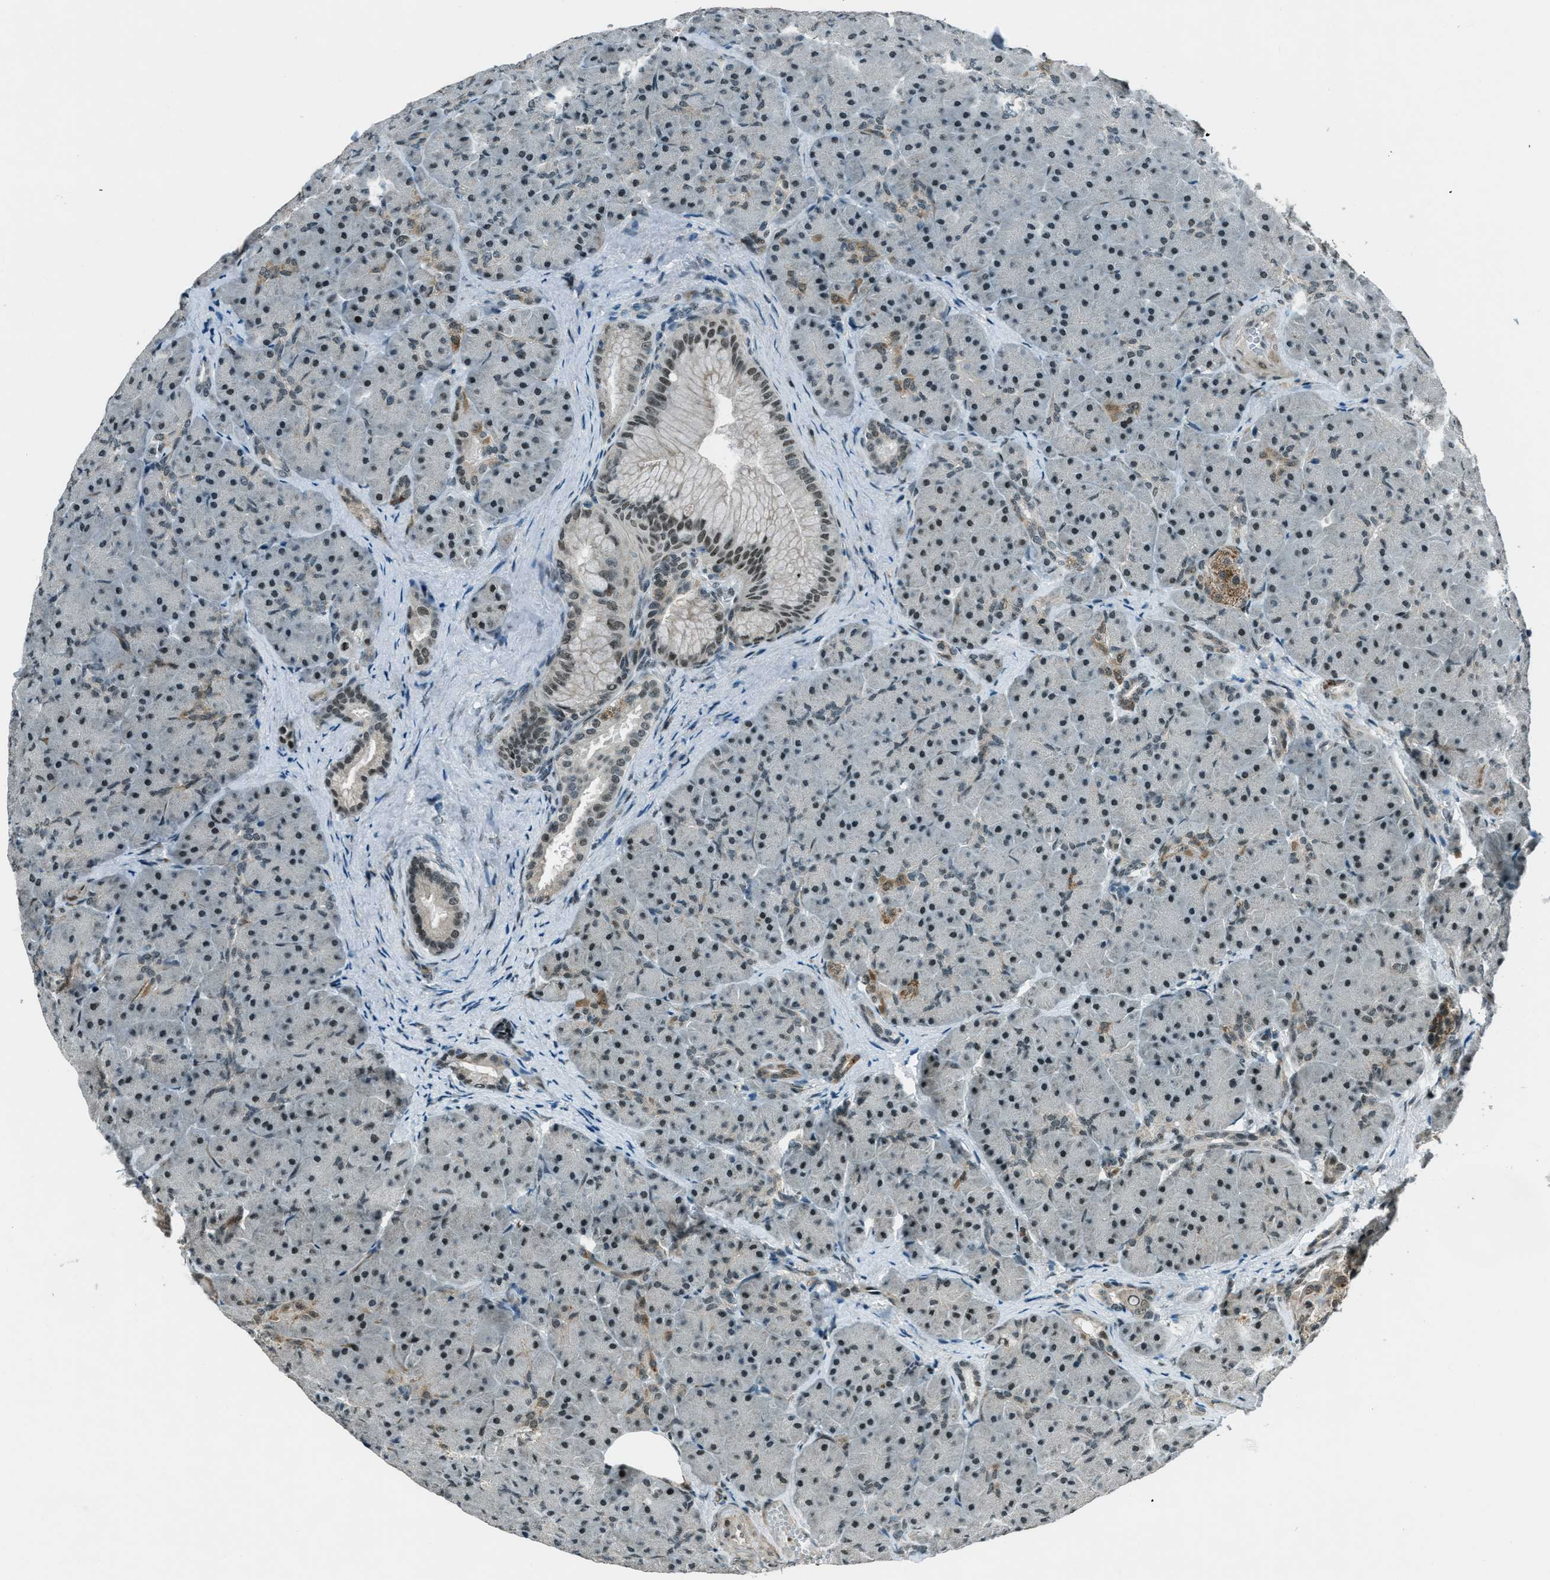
{"staining": {"intensity": "strong", "quantity": "<25%", "location": "cytoplasmic/membranous,nuclear"}, "tissue": "pancreas", "cell_type": "Exocrine glandular cells", "image_type": "normal", "snomed": [{"axis": "morphology", "description": "Normal tissue, NOS"}, {"axis": "topography", "description": "Pancreas"}], "caption": "A high-resolution photomicrograph shows IHC staining of normal pancreas, which demonstrates strong cytoplasmic/membranous,nuclear positivity in approximately <25% of exocrine glandular cells.", "gene": "TARDBP", "patient": {"sex": "male", "age": 66}}